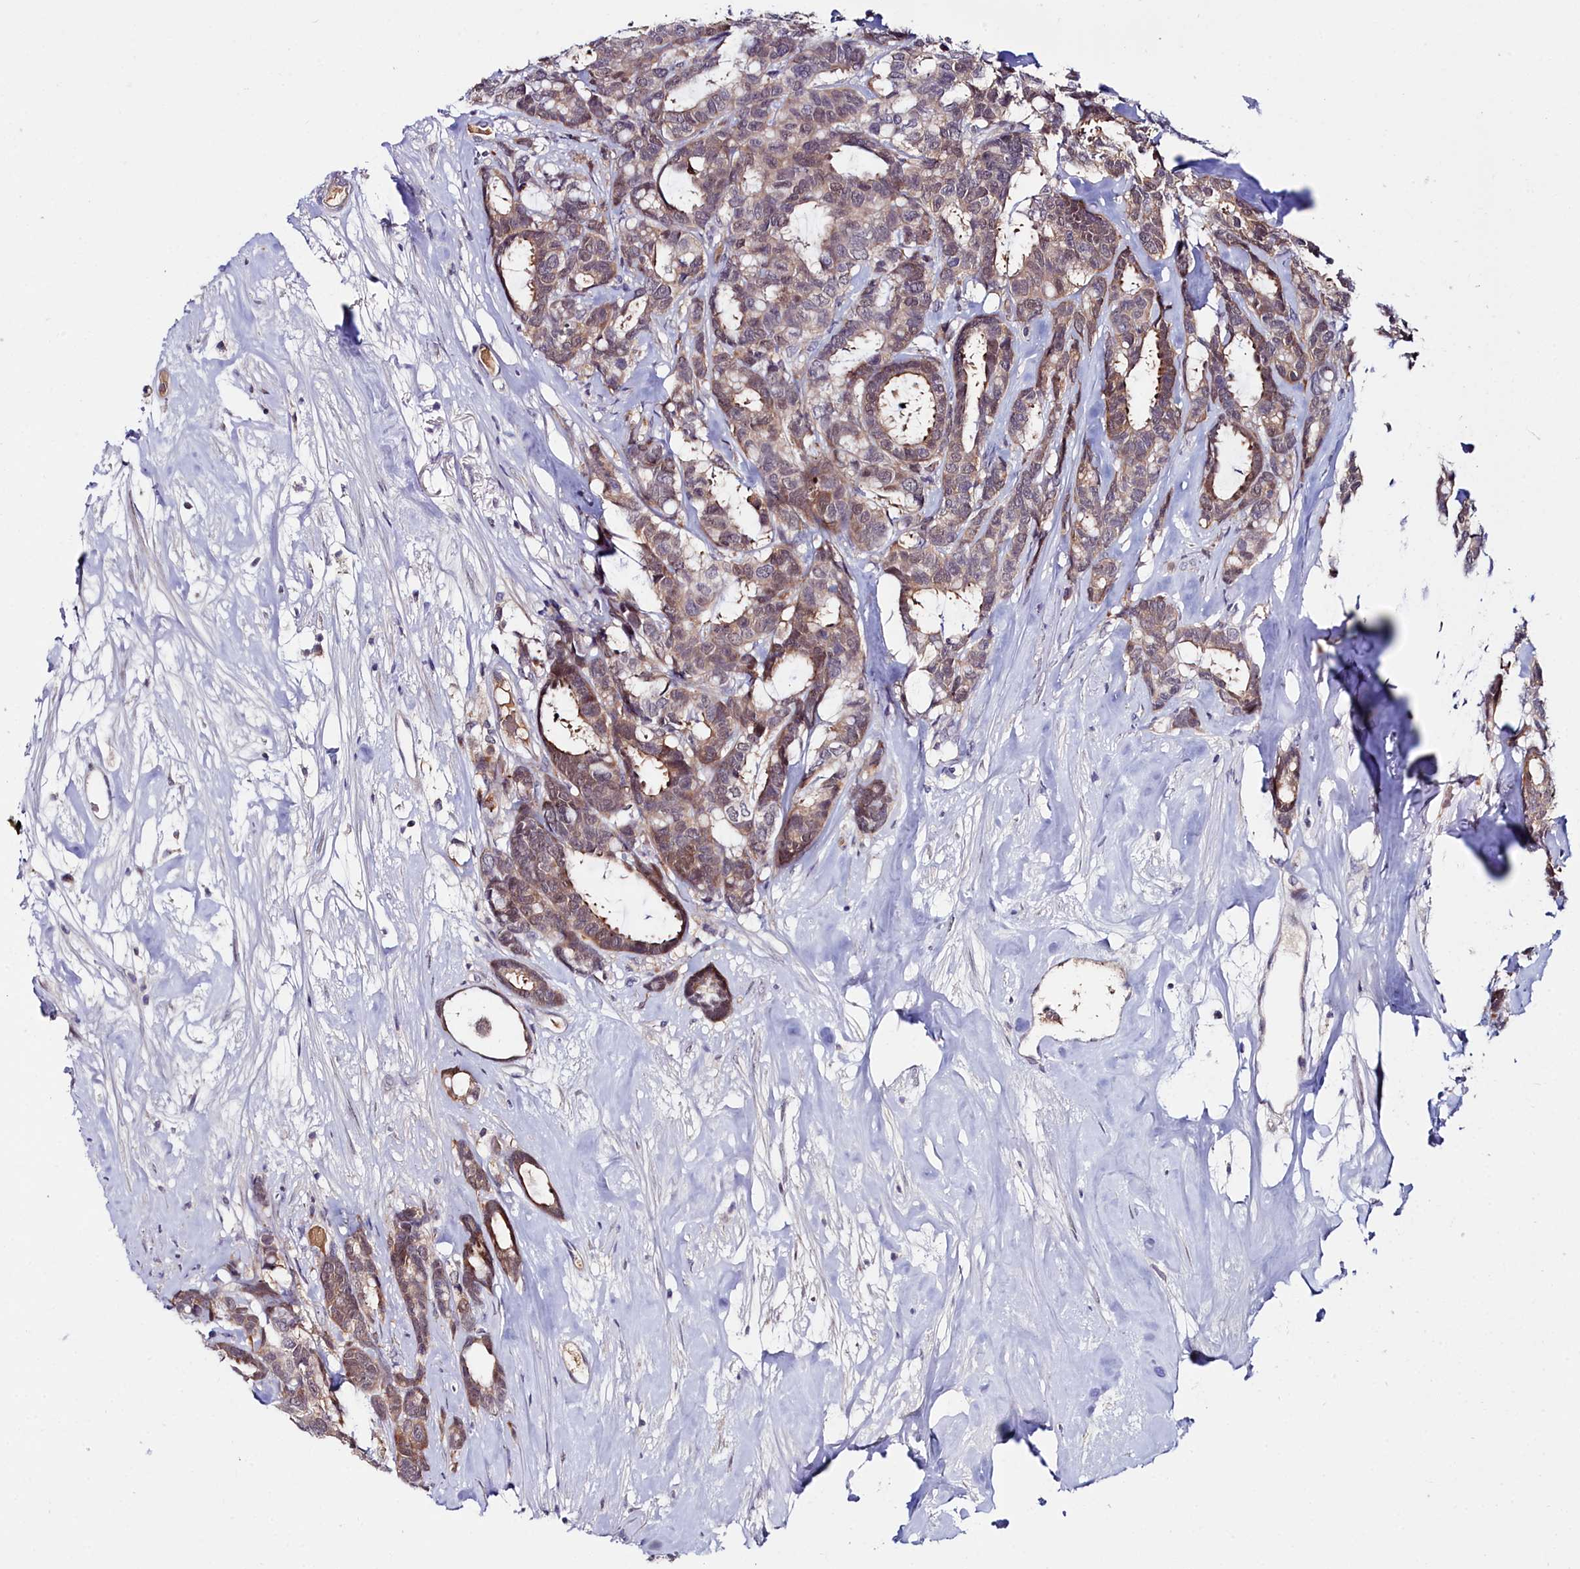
{"staining": {"intensity": "moderate", "quantity": ">75%", "location": "cytoplasmic/membranous,nuclear"}, "tissue": "breast cancer", "cell_type": "Tumor cells", "image_type": "cancer", "snomed": [{"axis": "morphology", "description": "Duct carcinoma"}, {"axis": "topography", "description": "Breast"}], "caption": "Tumor cells exhibit moderate cytoplasmic/membranous and nuclear positivity in approximately >75% of cells in intraductal carcinoma (breast).", "gene": "KCTD18", "patient": {"sex": "female", "age": 87}}